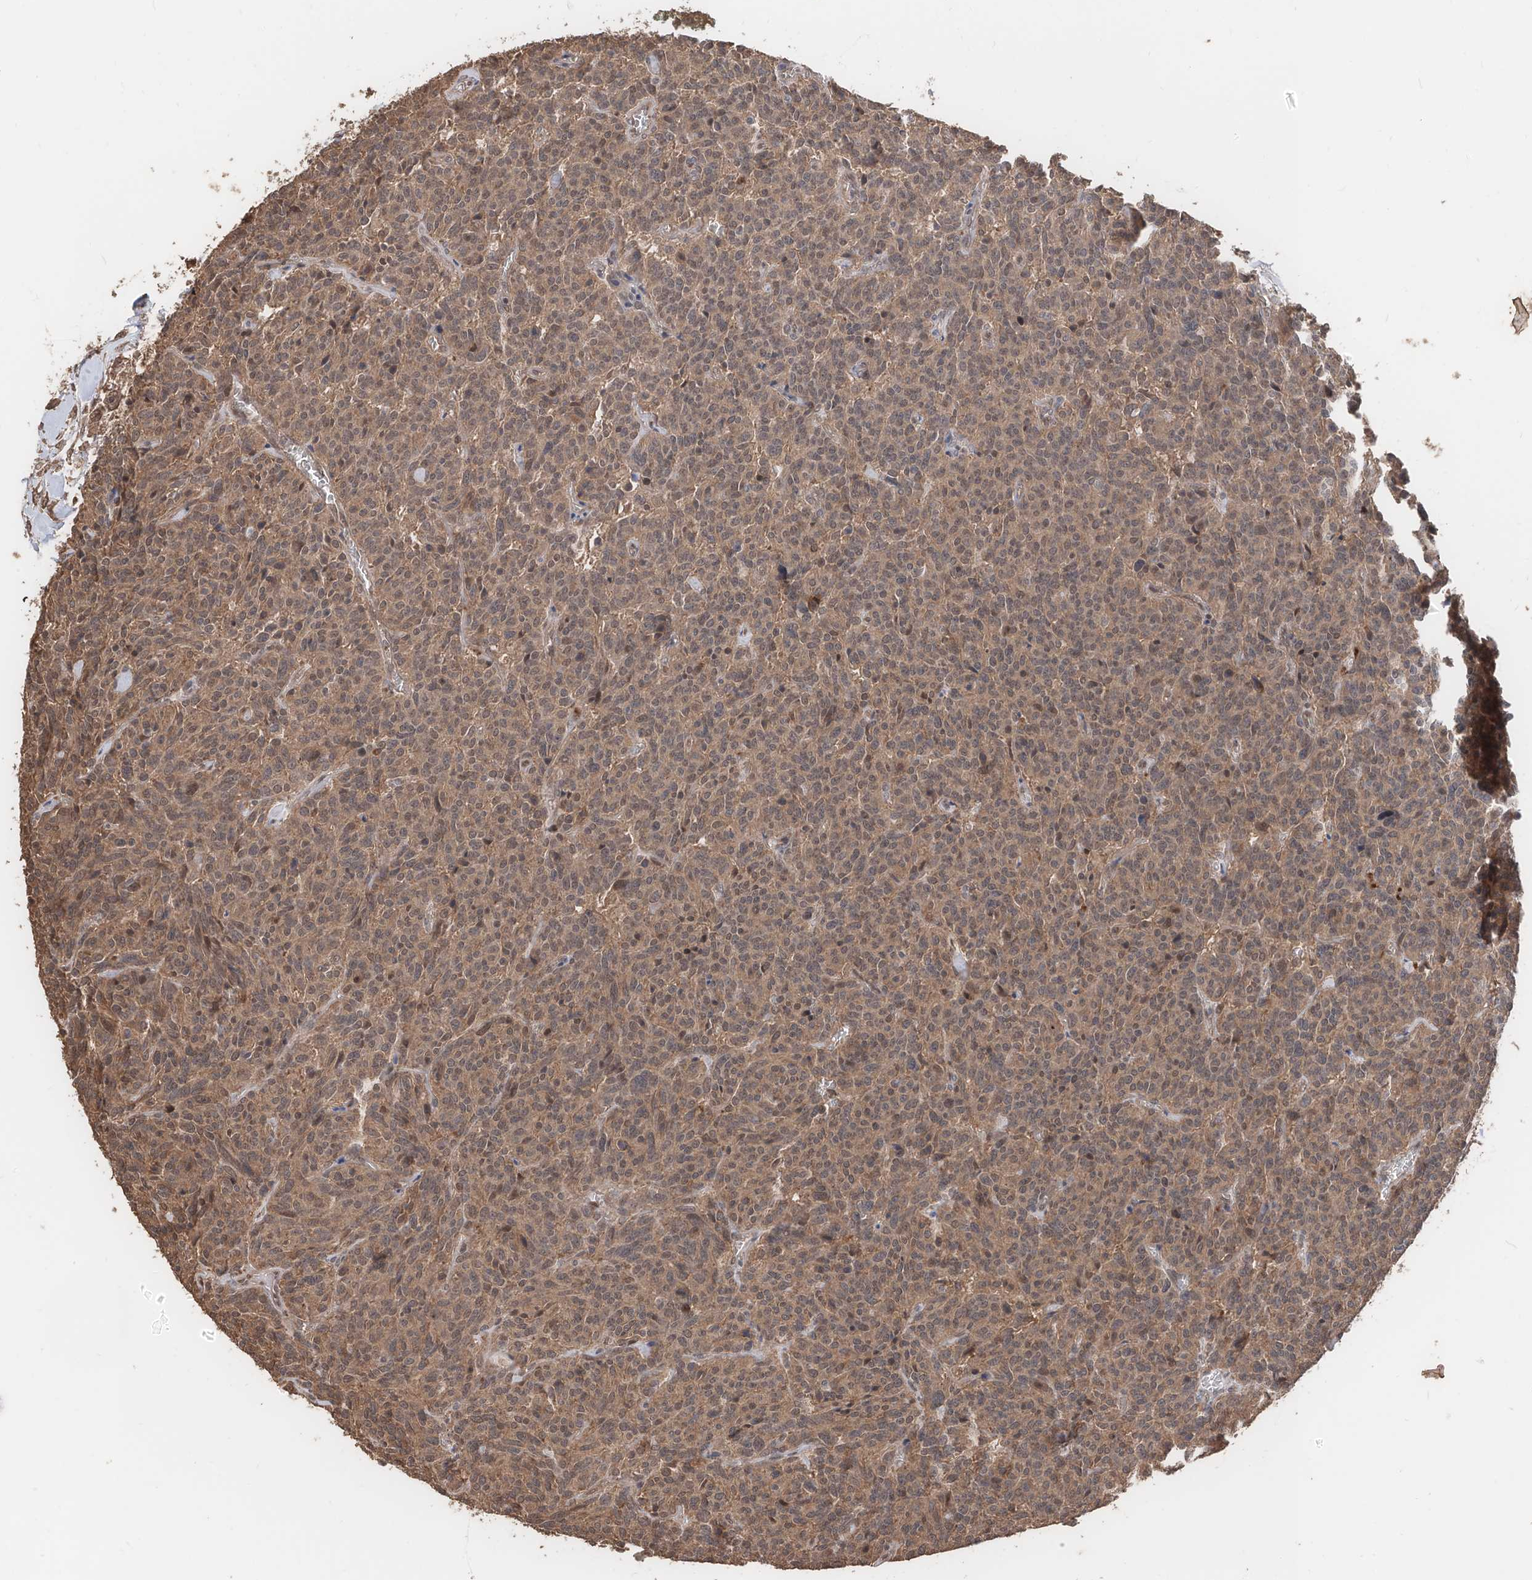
{"staining": {"intensity": "moderate", "quantity": ">75%", "location": "cytoplasmic/membranous"}, "tissue": "carcinoid", "cell_type": "Tumor cells", "image_type": "cancer", "snomed": [{"axis": "morphology", "description": "Carcinoid, malignant, NOS"}, {"axis": "topography", "description": "Lung"}], "caption": "Human carcinoid (malignant) stained with a brown dye shows moderate cytoplasmic/membranous positive expression in approximately >75% of tumor cells.", "gene": "FAM135A", "patient": {"sex": "female", "age": 46}}